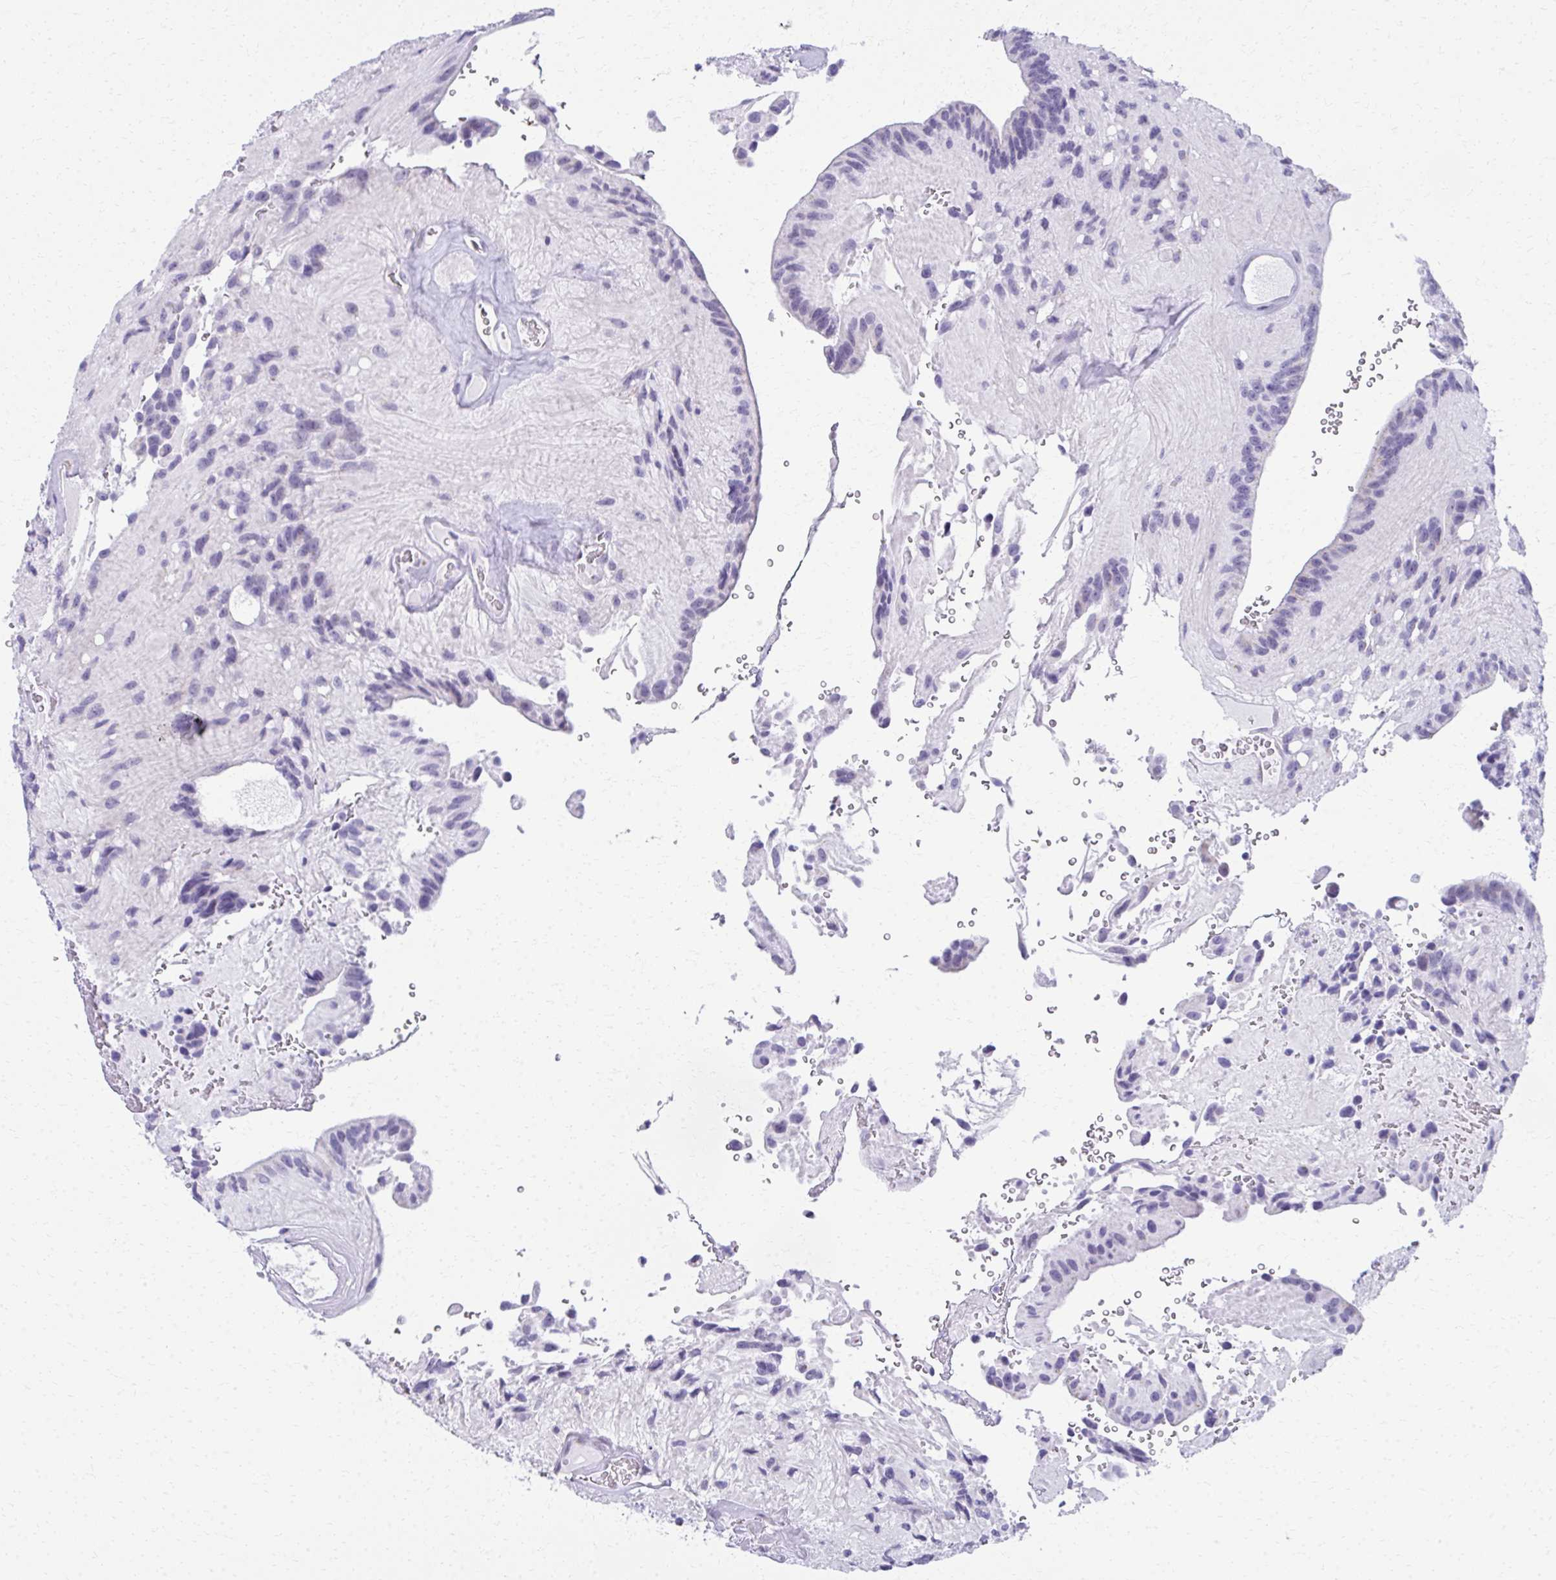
{"staining": {"intensity": "negative", "quantity": "none", "location": "none"}, "tissue": "glioma", "cell_type": "Tumor cells", "image_type": "cancer", "snomed": [{"axis": "morphology", "description": "Glioma, malignant, Low grade"}, {"axis": "topography", "description": "Brain"}], "caption": "Malignant glioma (low-grade) was stained to show a protein in brown. There is no significant staining in tumor cells.", "gene": "SCLY", "patient": {"sex": "male", "age": 31}}